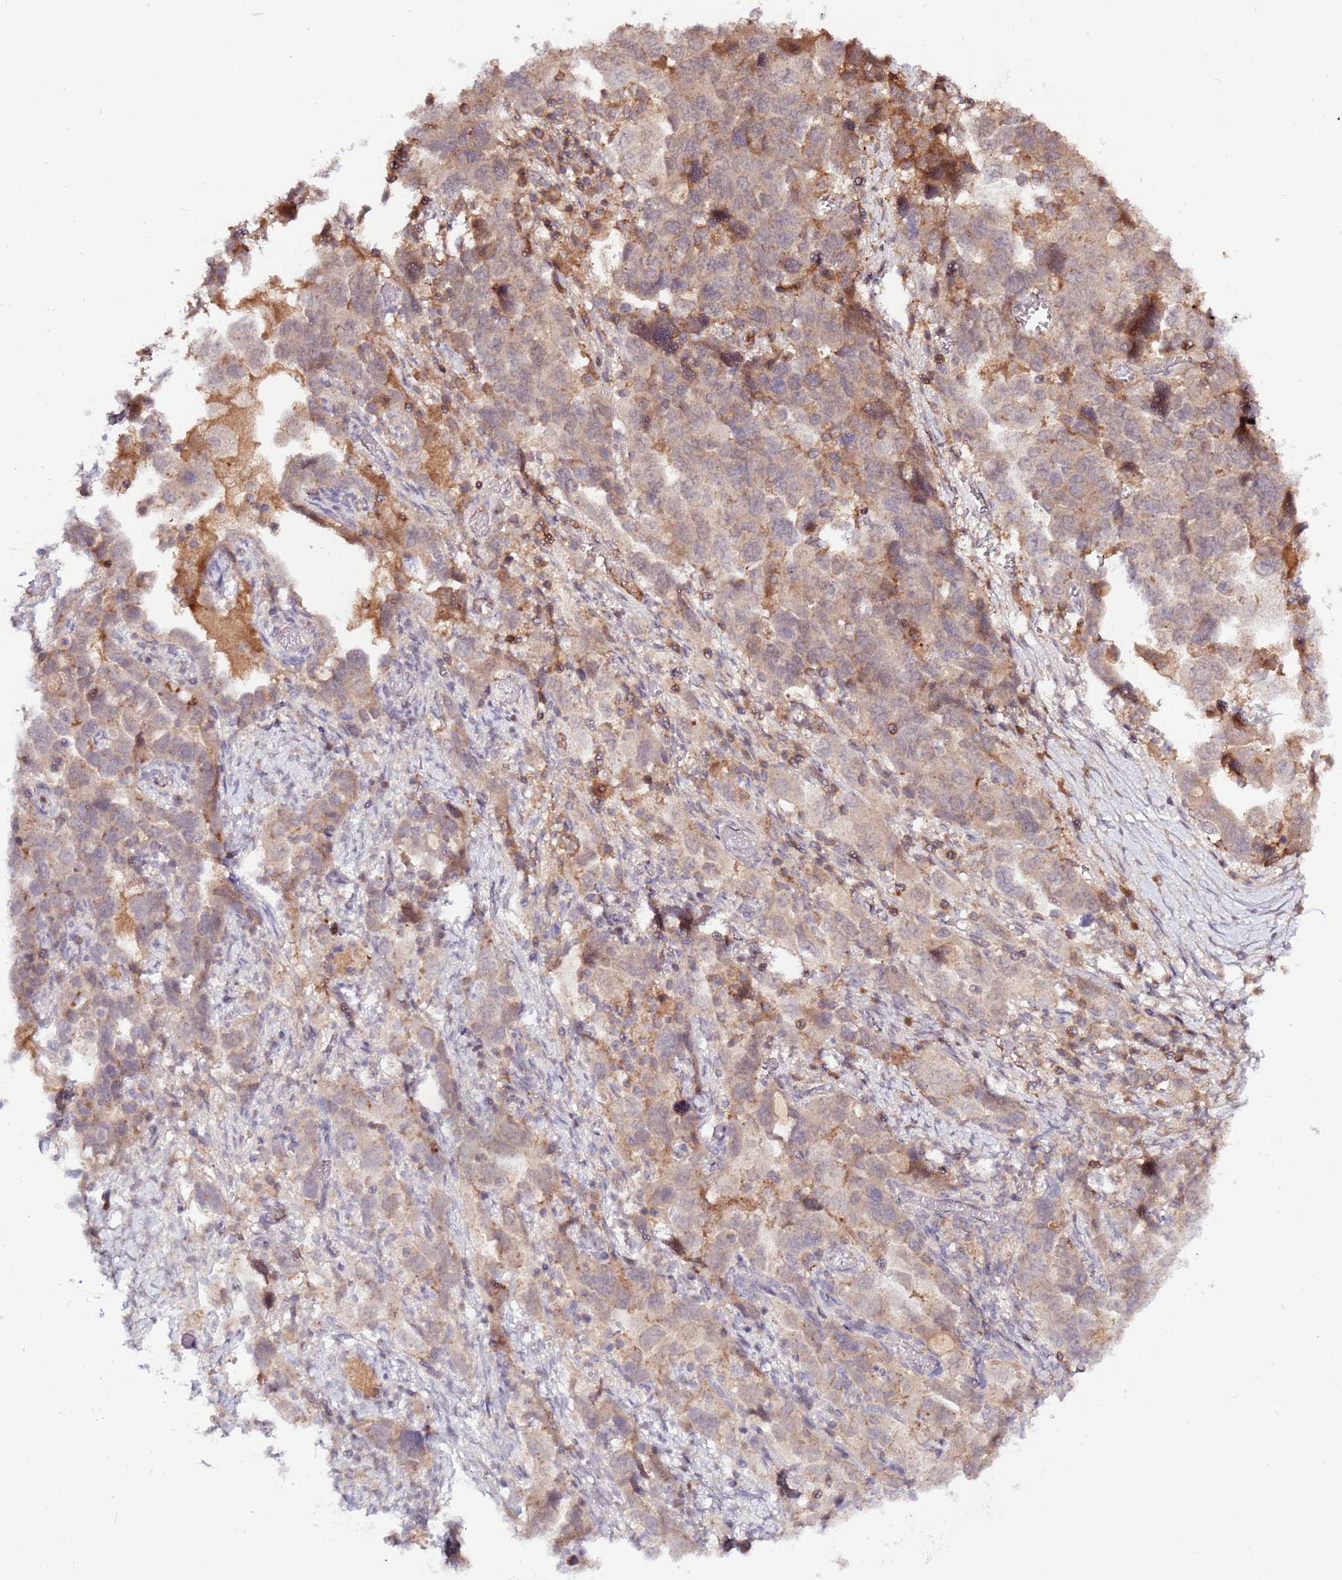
{"staining": {"intensity": "moderate", "quantity": "<25%", "location": "cytoplasmic/membranous"}, "tissue": "ovarian cancer", "cell_type": "Tumor cells", "image_type": "cancer", "snomed": [{"axis": "morphology", "description": "Carcinoma, NOS"}, {"axis": "morphology", "description": "Cystadenocarcinoma, serous, NOS"}, {"axis": "topography", "description": "Ovary"}], "caption": "This photomicrograph exhibits IHC staining of ovarian cancer, with low moderate cytoplasmic/membranous positivity in about <25% of tumor cells.", "gene": "ZNF624", "patient": {"sex": "female", "age": 69}}